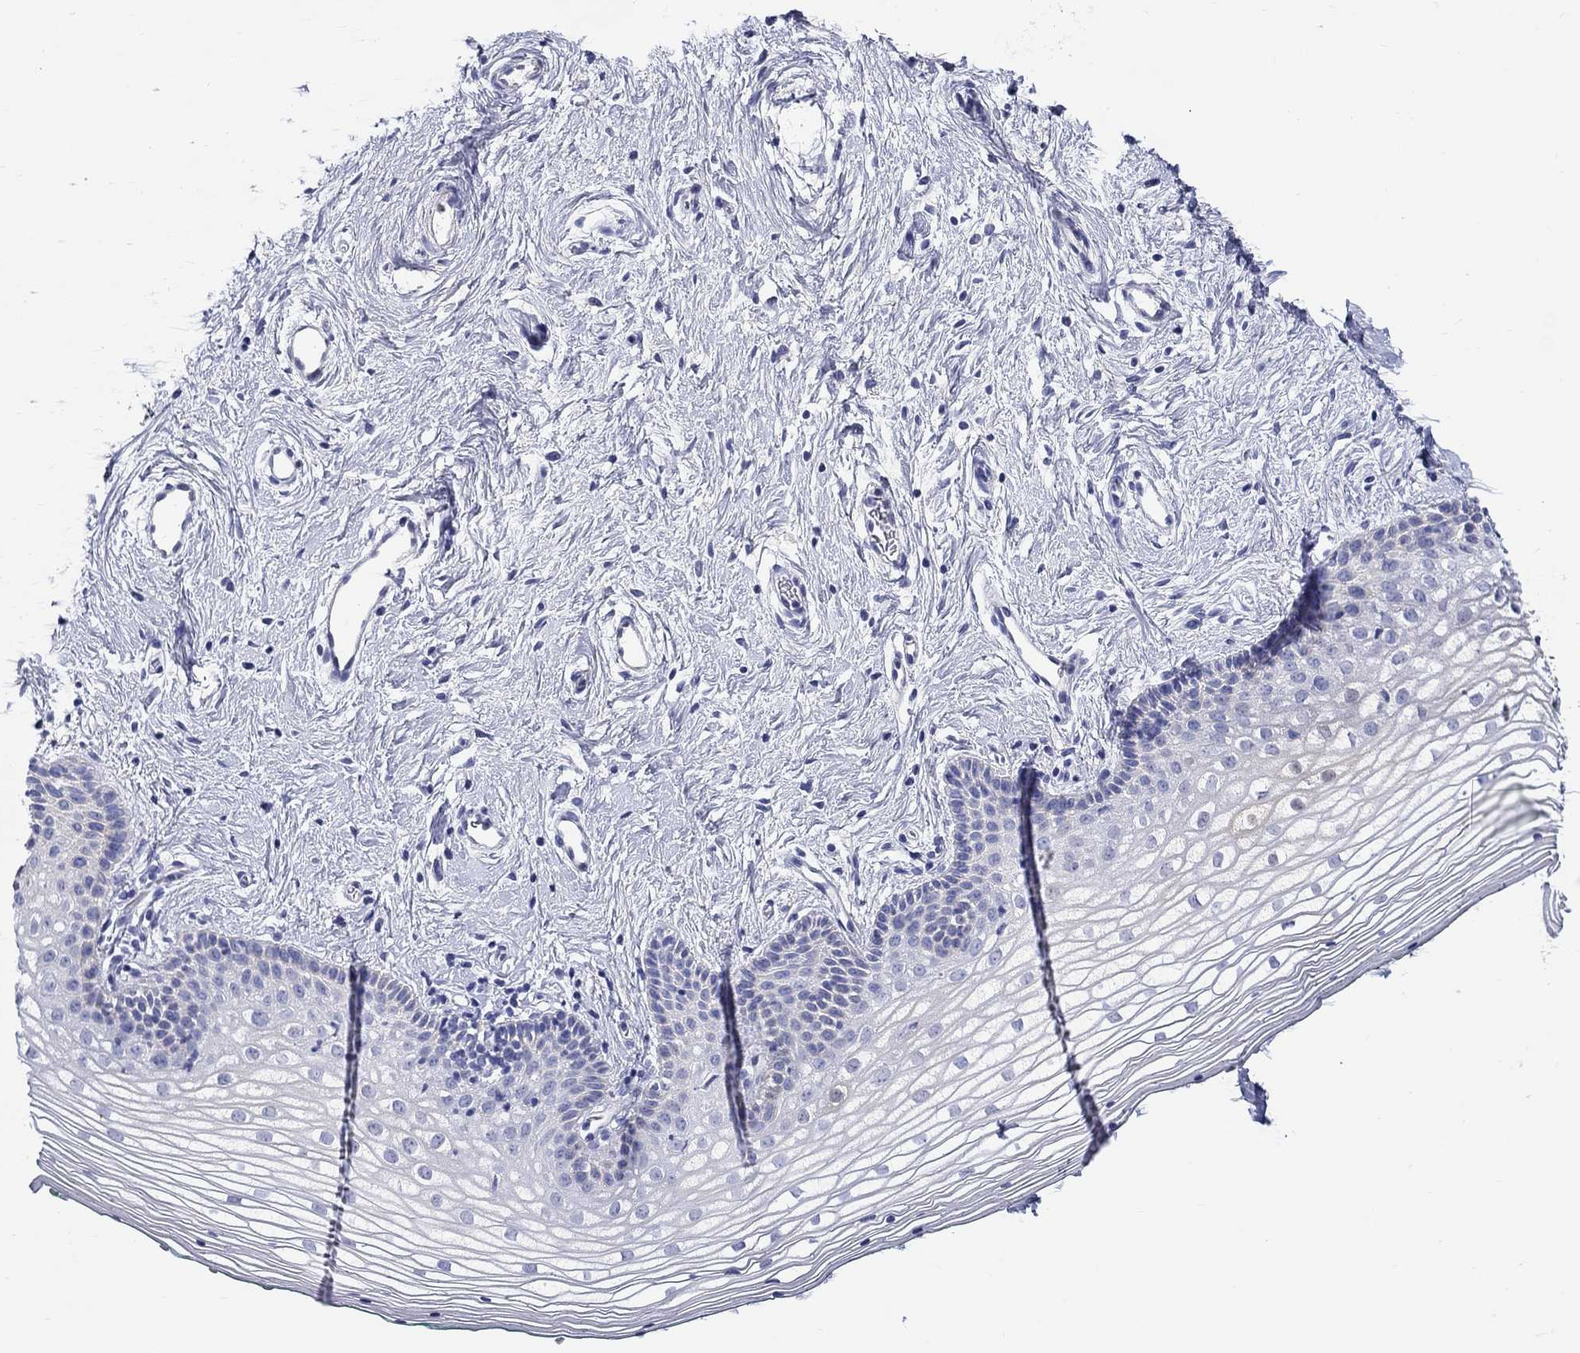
{"staining": {"intensity": "negative", "quantity": "none", "location": "none"}, "tissue": "vagina", "cell_type": "Squamous epithelial cells", "image_type": "normal", "snomed": [{"axis": "morphology", "description": "Normal tissue, NOS"}, {"axis": "topography", "description": "Vagina"}], "caption": "The image reveals no staining of squamous epithelial cells in benign vagina.", "gene": "CRYGS", "patient": {"sex": "female", "age": 36}}